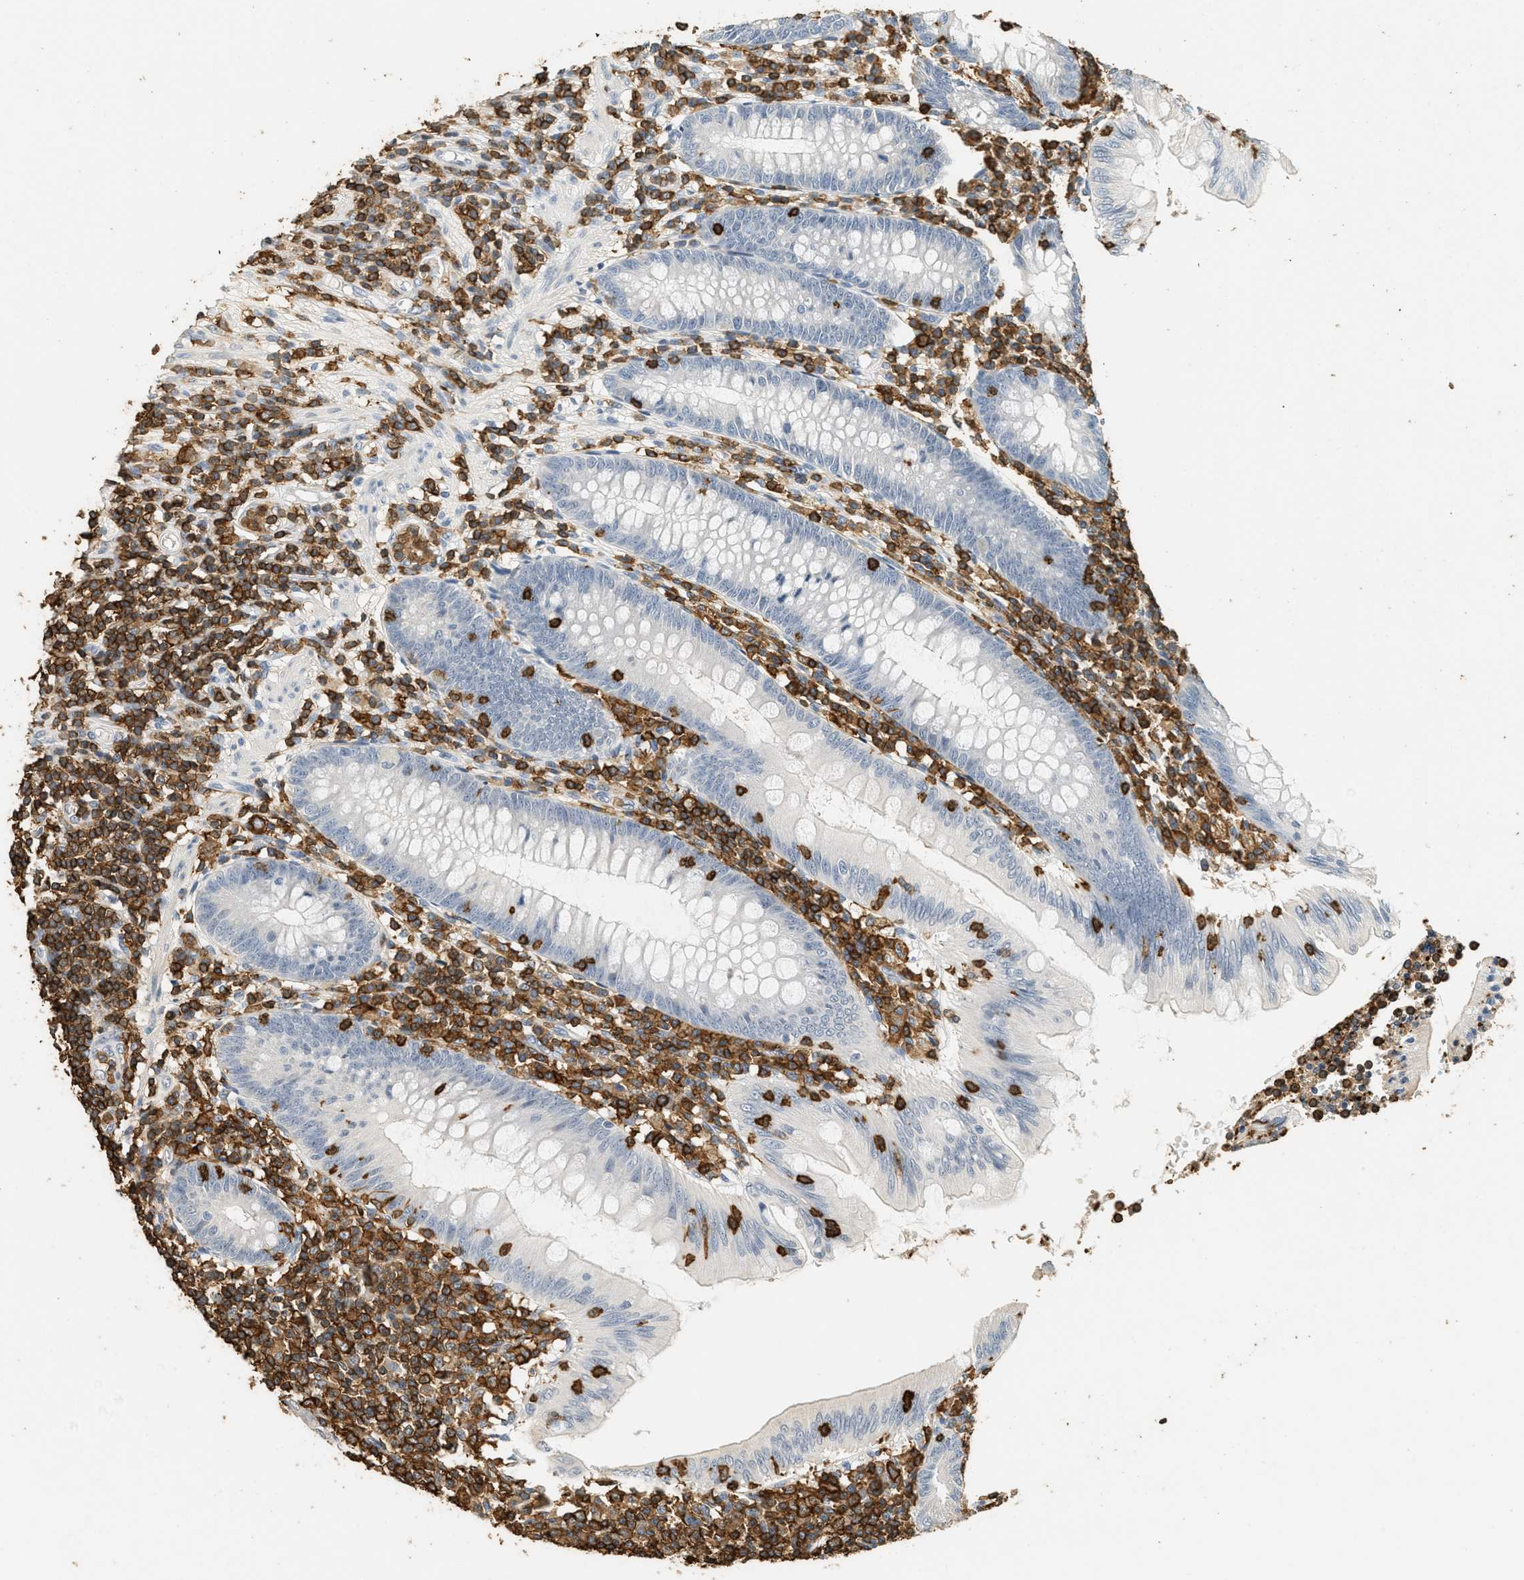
{"staining": {"intensity": "negative", "quantity": "none", "location": "none"}, "tissue": "appendix", "cell_type": "Glandular cells", "image_type": "normal", "snomed": [{"axis": "morphology", "description": "Normal tissue, NOS"}, {"axis": "morphology", "description": "Inflammation, NOS"}, {"axis": "topography", "description": "Appendix"}], "caption": "DAB (3,3'-diaminobenzidine) immunohistochemical staining of unremarkable appendix demonstrates no significant expression in glandular cells. (DAB immunohistochemistry (IHC) visualized using brightfield microscopy, high magnification).", "gene": "LSP1", "patient": {"sex": "male", "age": 46}}